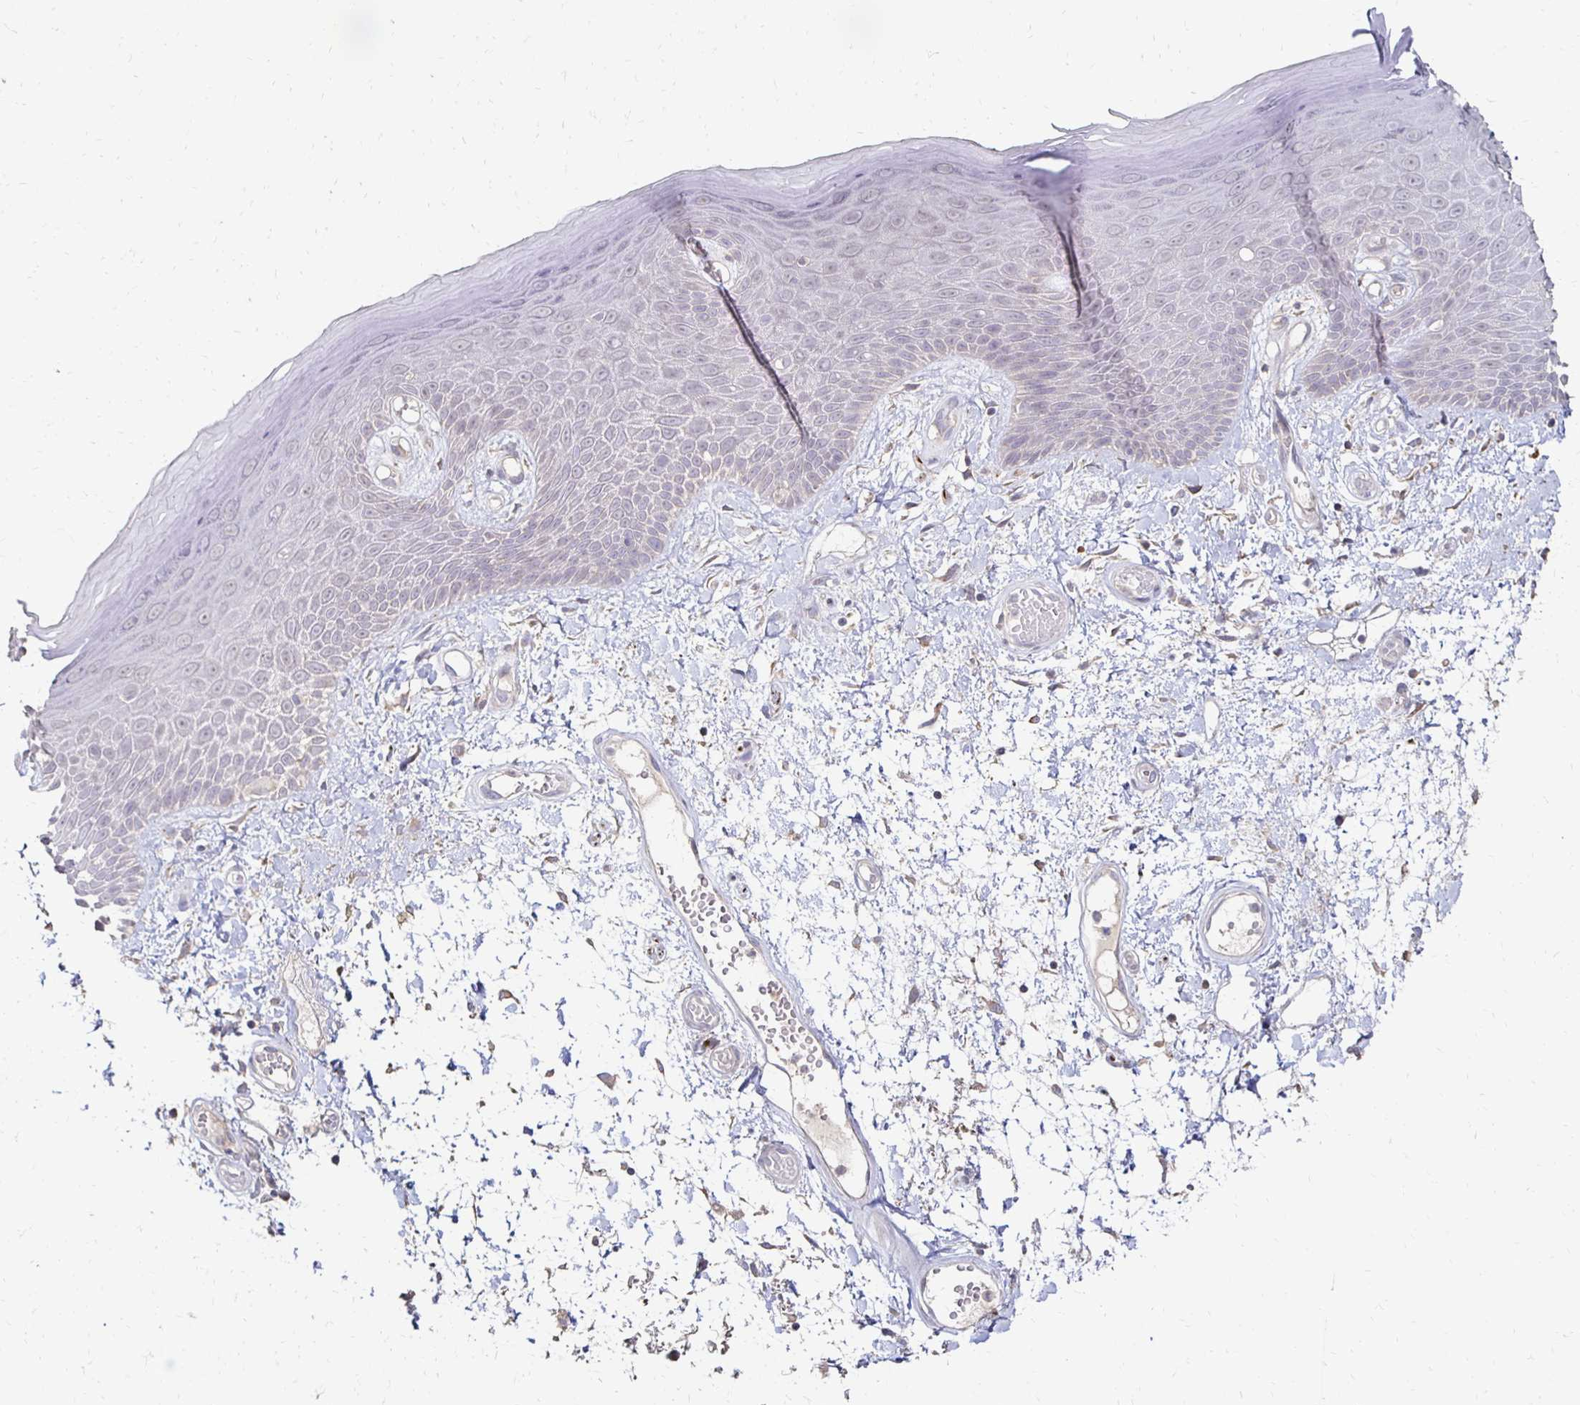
{"staining": {"intensity": "negative", "quantity": "none", "location": "none"}, "tissue": "skin", "cell_type": "Epidermal cells", "image_type": "normal", "snomed": [{"axis": "morphology", "description": "Normal tissue, NOS"}, {"axis": "topography", "description": "Anal"}, {"axis": "topography", "description": "Peripheral nerve tissue"}], "caption": "This photomicrograph is of unremarkable skin stained with immunohistochemistry to label a protein in brown with the nuclei are counter-stained blue. There is no staining in epidermal cells.", "gene": "ZNF727", "patient": {"sex": "male", "age": 78}}